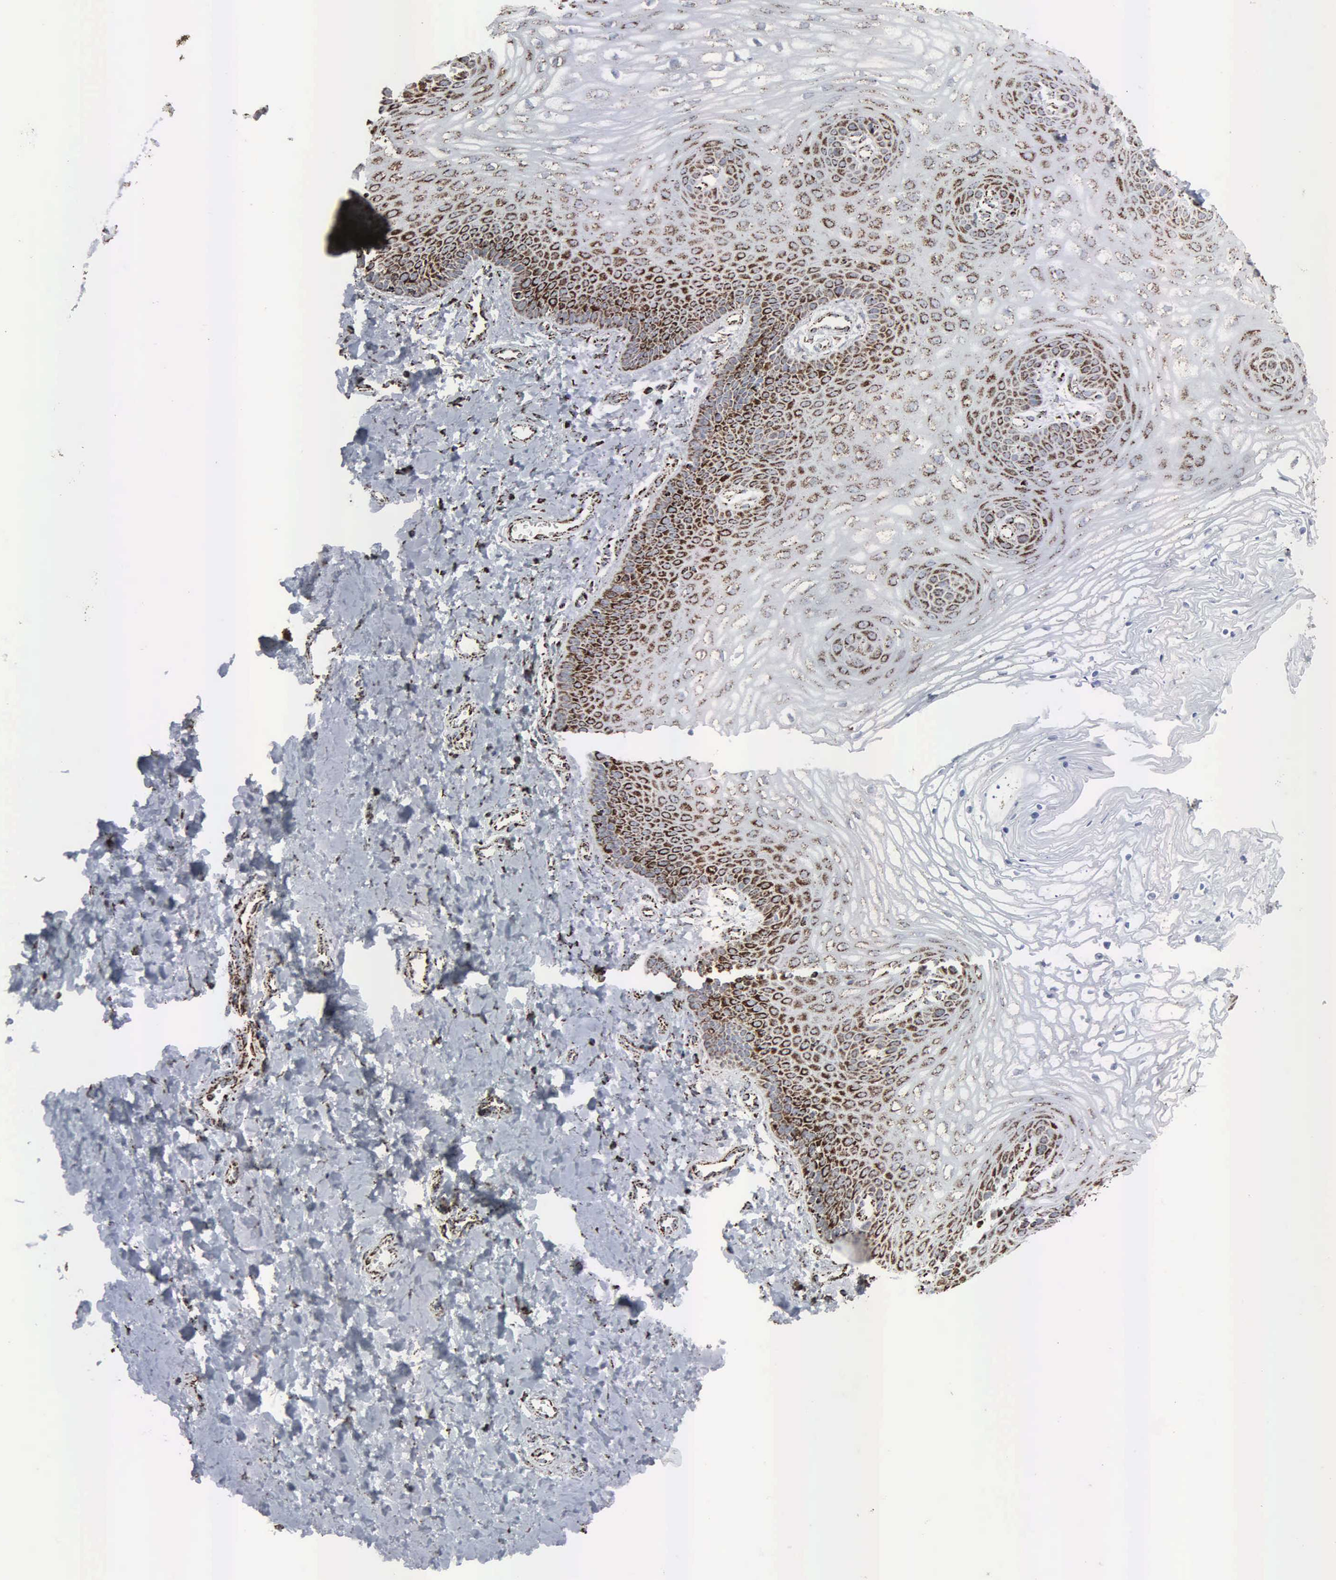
{"staining": {"intensity": "strong", "quantity": "25%-75%", "location": "cytoplasmic/membranous"}, "tissue": "vagina", "cell_type": "Squamous epithelial cells", "image_type": "normal", "snomed": [{"axis": "morphology", "description": "Normal tissue, NOS"}, {"axis": "topography", "description": "Vagina"}], "caption": "Immunohistochemical staining of unremarkable human vagina shows 25%-75% levels of strong cytoplasmic/membranous protein positivity in about 25%-75% of squamous epithelial cells.", "gene": "HSPA9", "patient": {"sex": "female", "age": 68}}